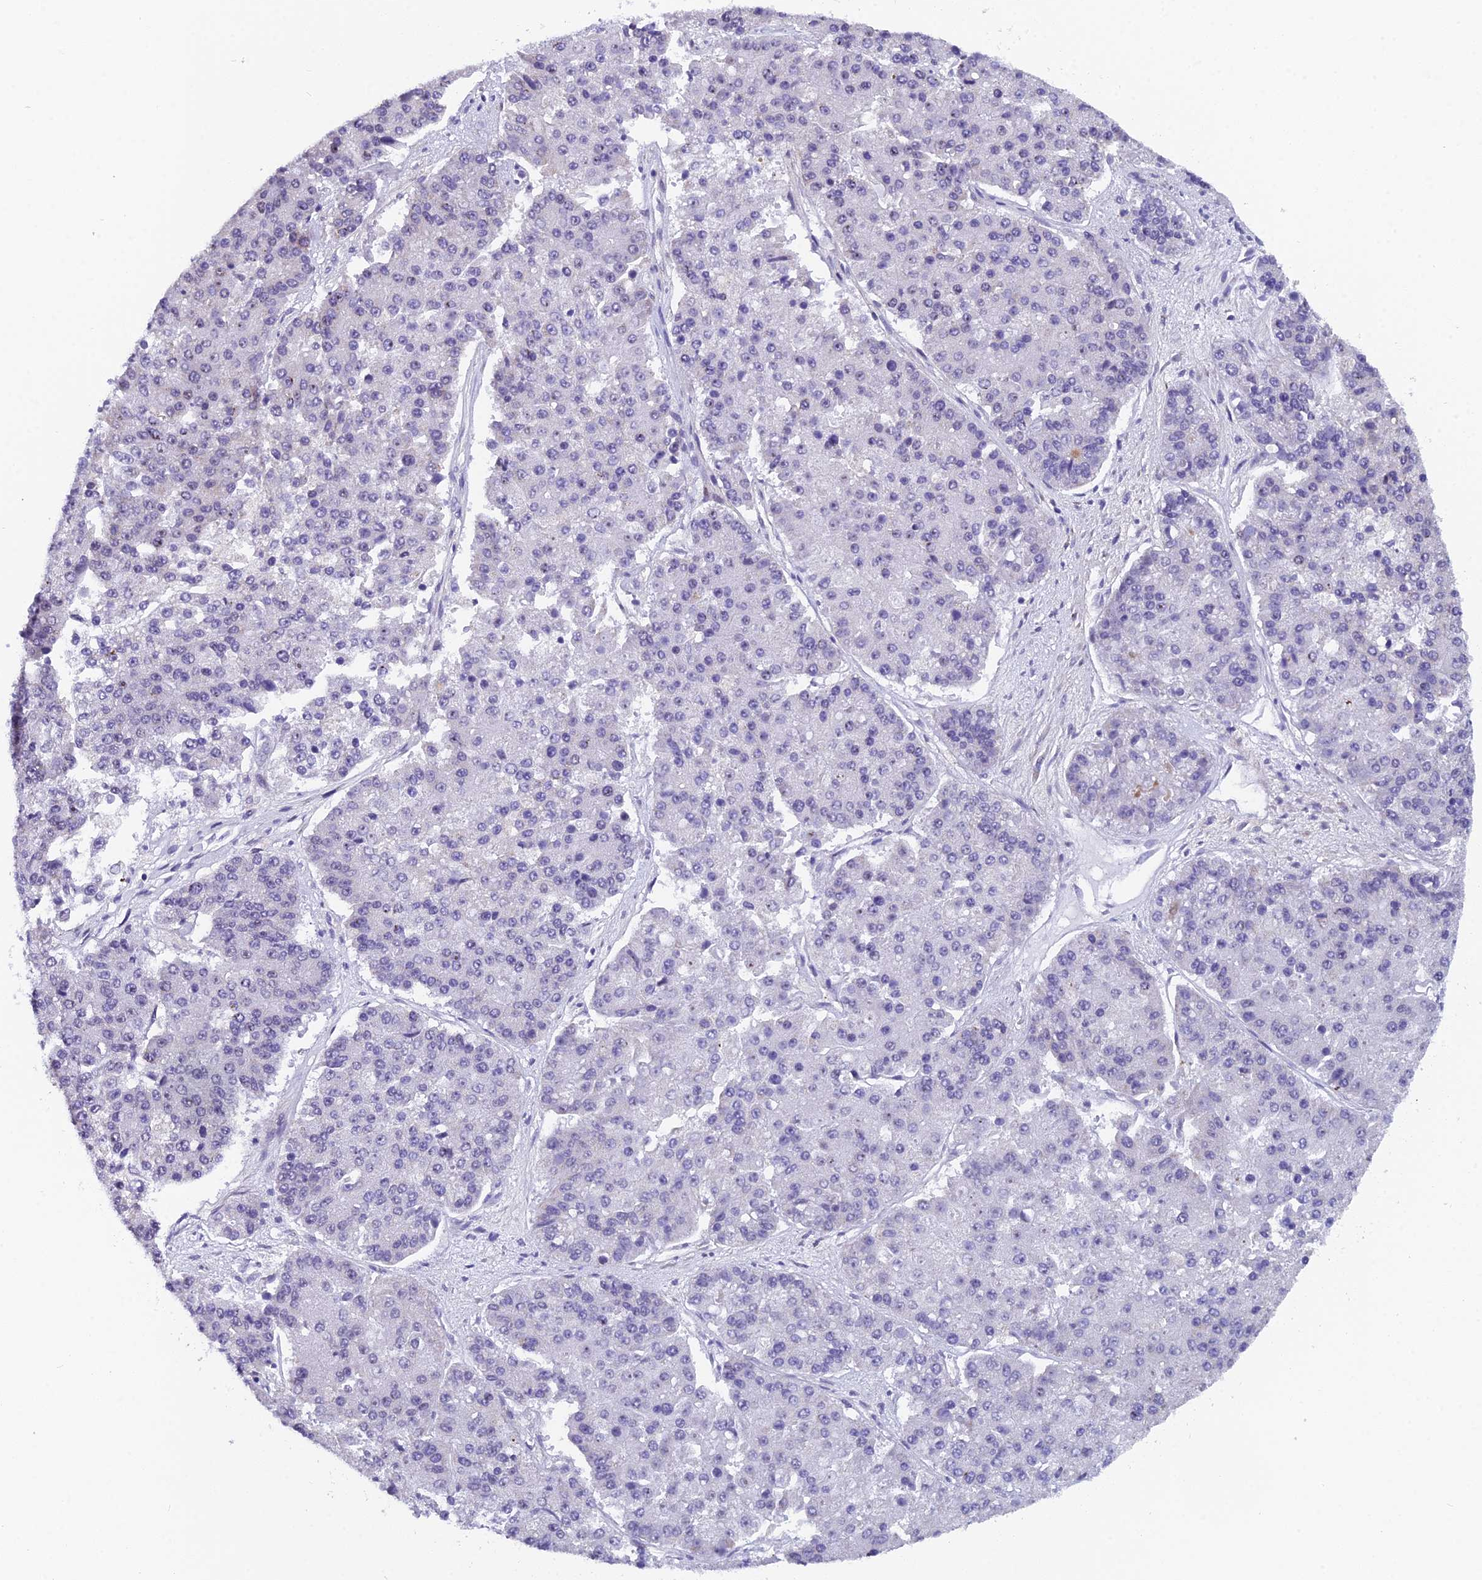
{"staining": {"intensity": "negative", "quantity": "none", "location": "none"}, "tissue": "pancreatic cancer", "cell_type": "Tumor cells", "image_type": "cancer", "snomed": [{"axis": "morphology", "description": "Adenocarcinoma, NOS"}, {"axis": "topography", "description": "Pancreas"}], "caption": "Image shows no protein expression in tumor cells of pancreatic adenocarcinoma tissue.", "gene": "XKR9", "patient": {"sex": "male", "age": 50}}